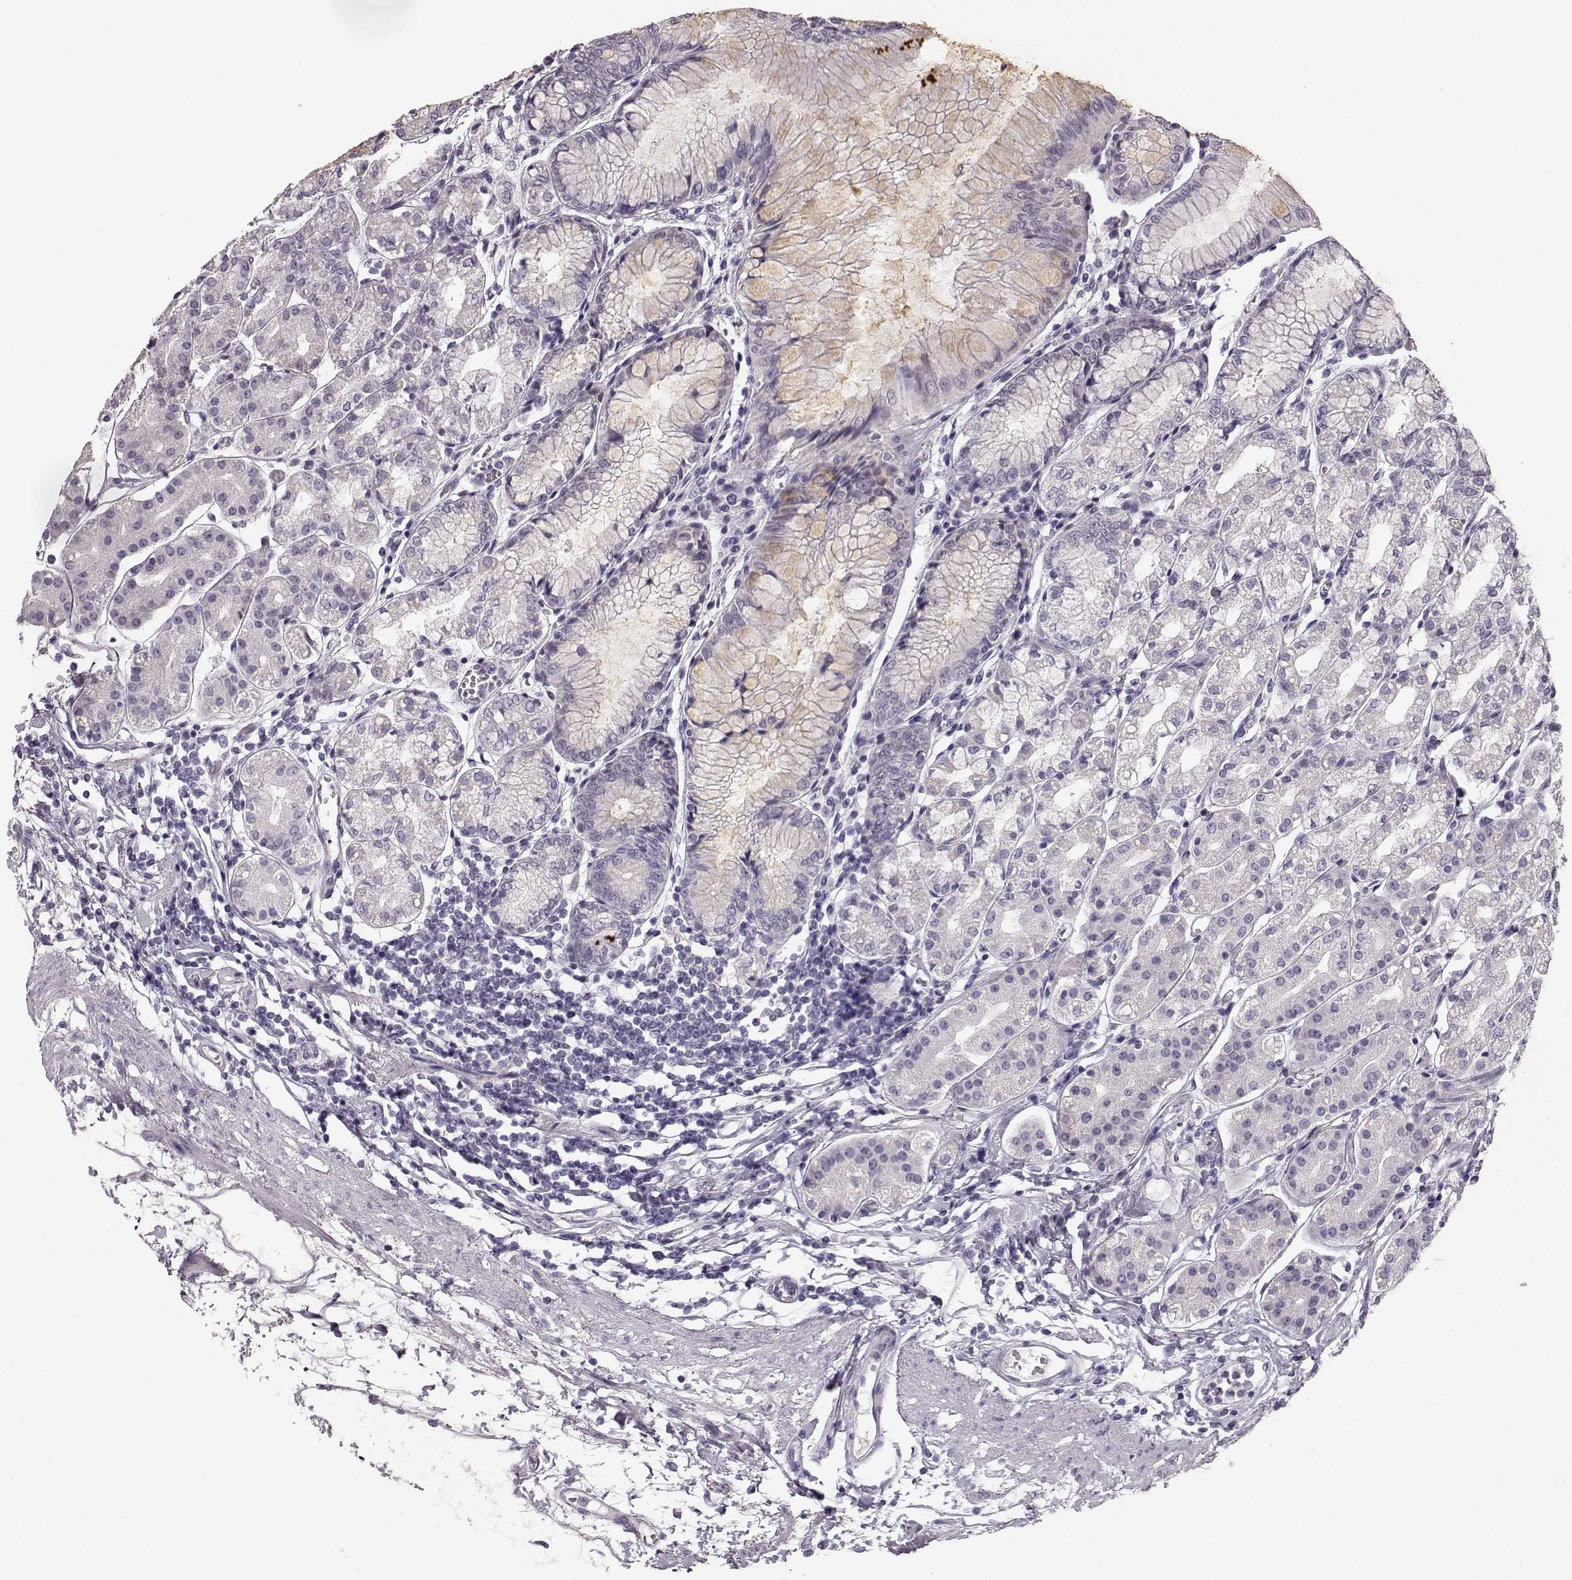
{"staining": {"intensity": "negative", "quantity": "none", "location": "none"}, "tissue": "stomach", "cell_type": "Glandular cells", "image_type": "normal", "snomed": [{"axis": "morphology", "description": "Normal tissue, NOS"}, {"axis": "topography", "description": "Skeletal muscle"}, {"axis": "topography", "description": "Stomach"}], "caption": "Immunohistochemistry (IHC) of normal stomach displays no expression in glandular cells.", "gene": "KIAA0319", "patient": {"sex": "female", "age": 57}}